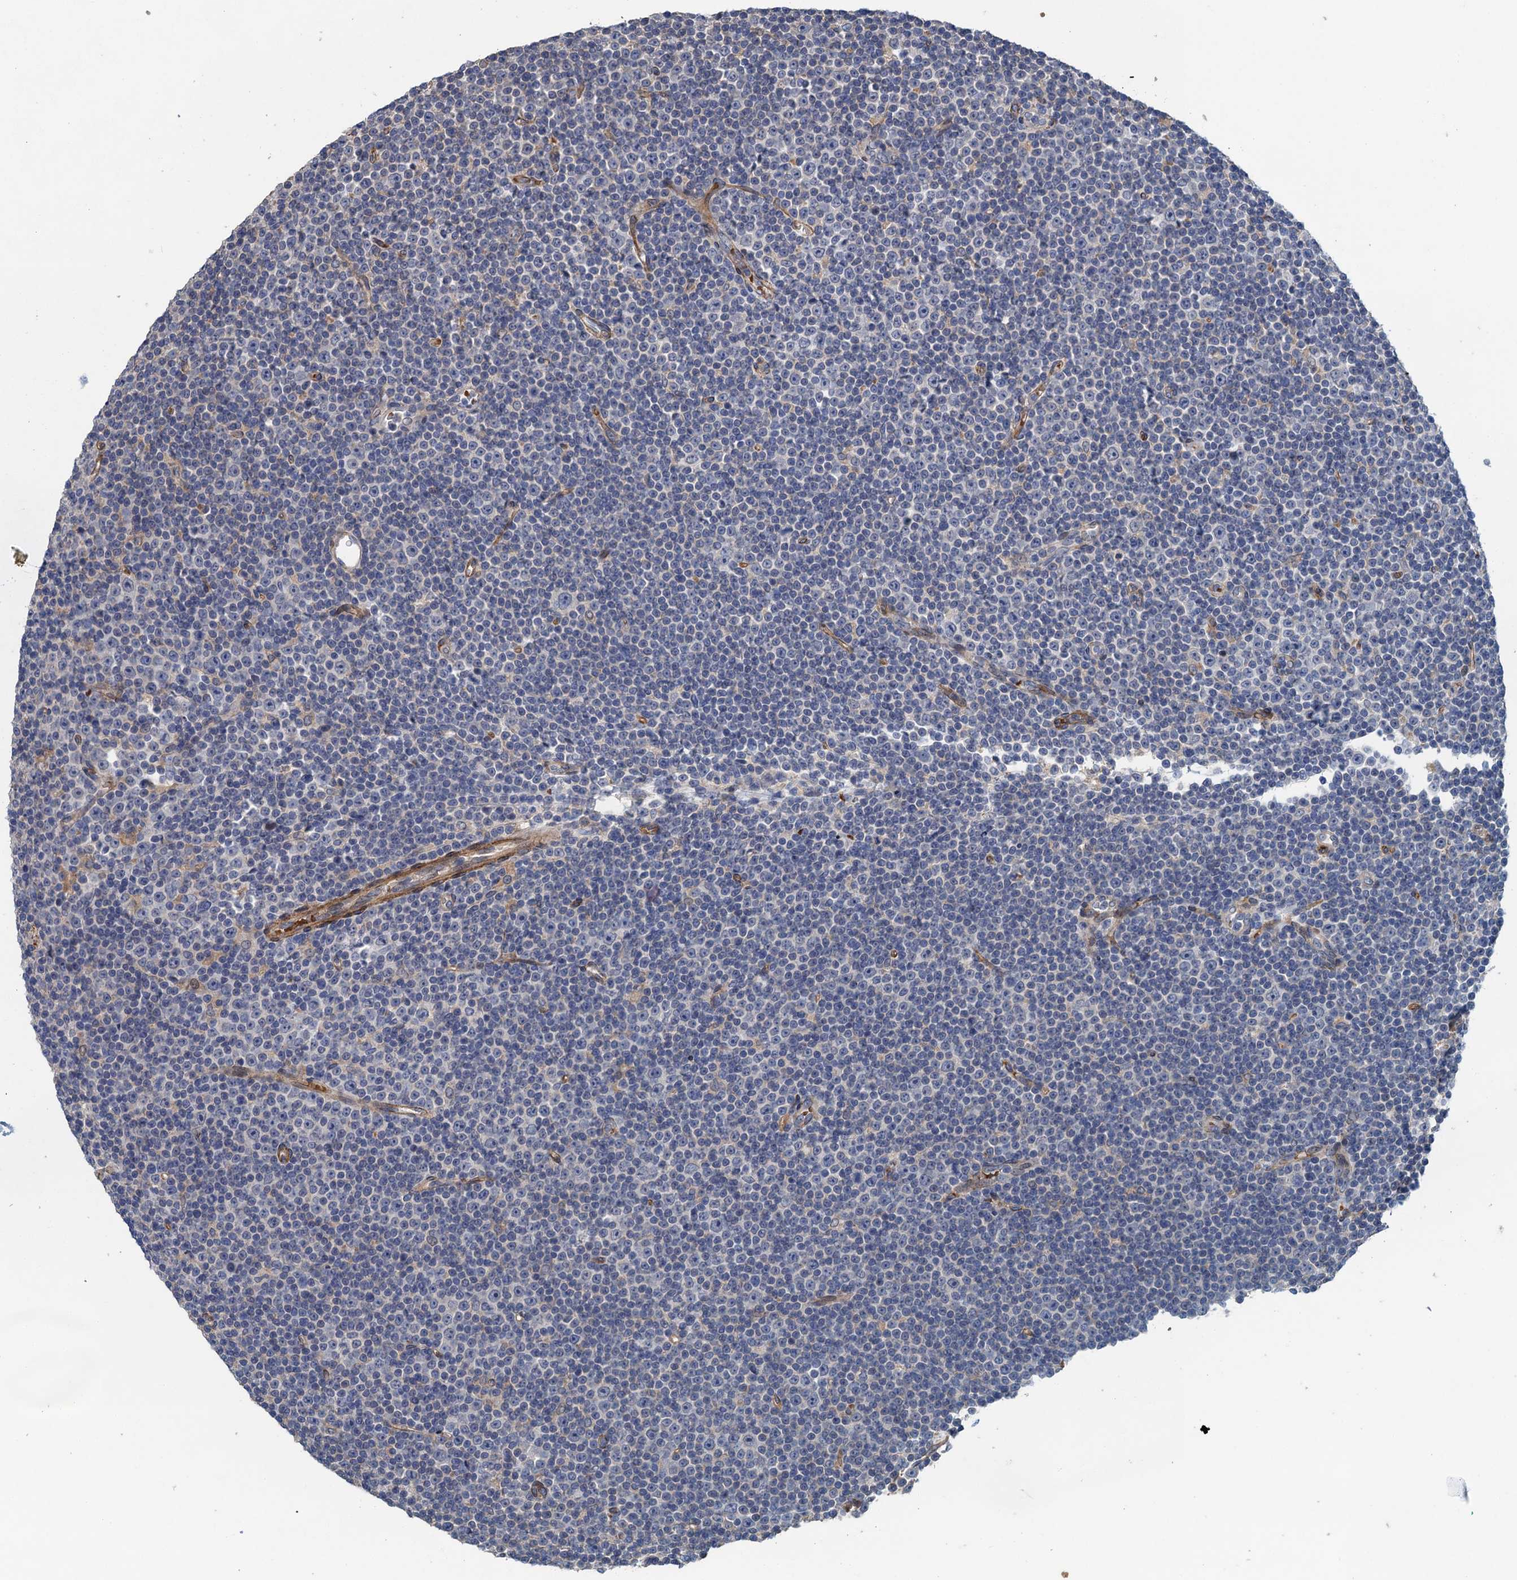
{"staining": {"intensity": "negative", "quantity": "none", "location": "none"}, "tissue": "lymphoma", "cell_type": "Tumor cells", "image_type": "cancer", "snomed": [{"axis": "morphology", "description": "Malignant lymphoma, non-Hodgkin's type, Low grade"}, {"axis": "topography", "description": "Lymph node"}], "caption": "High power microscopy histopathology image of an IHC micrograph of lymphoma, revealing no significant staining in tumor cells. (DAB (3,3'-diaminobenzidine) IHC with hematoxylin counter stain).", "gene": "RSAD2", "patient": {"sex": "female", "age": 67}}